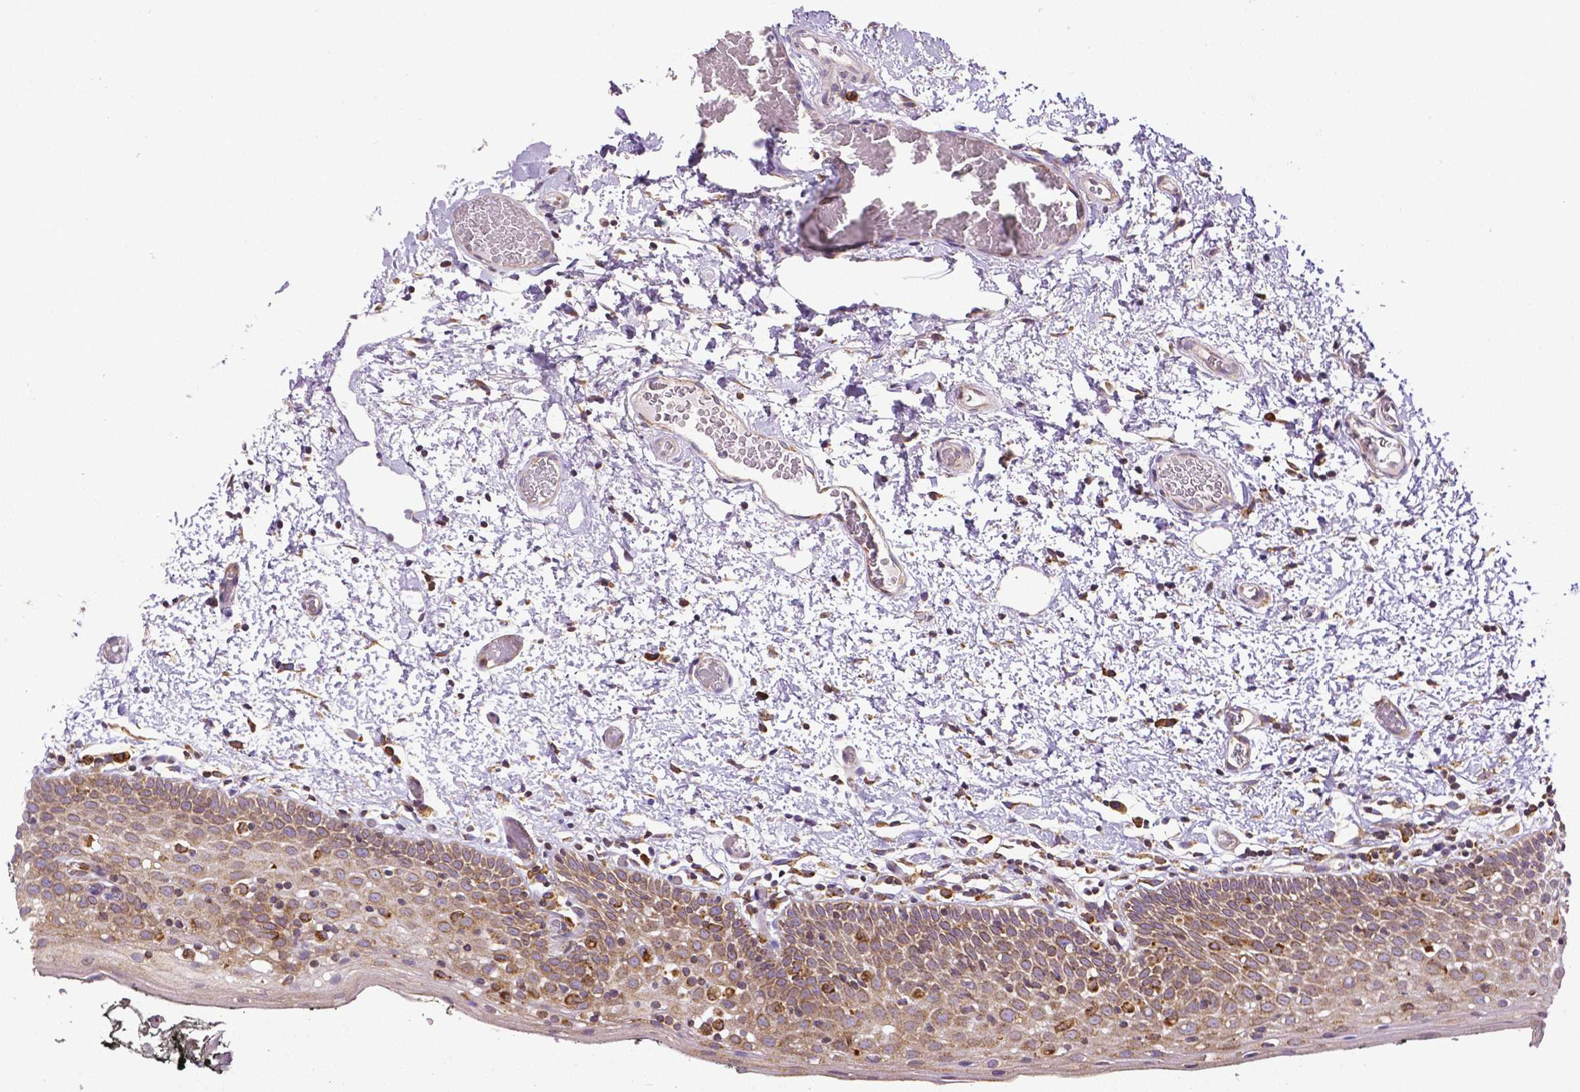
{"staining": {"intensity": "moderate", "quantity": "<25%", "location": "cytoplasmic/membranous"}, "tissue": "oral mucosa", "cell_type": "Squamous epithelial cells", "image_type": "normal", "snomed": [{"axis": "morphology", "description": "Normal tissue, NOS"}, {"axis": "morphology", "description": "Squamous cell carcinoma, NOS"}, {"axis": "topography", "description": "Oral tissue"}, {"axis": "topography", "description": "Head-Neck"}], "caption": "Moderate cytoplasmic/membranous staining is appreciated in approximately <25% of squamous epithelial cells in normal oral mucosa. (Stains: DAB in brown, nuclei in blue, Microscopy: brightfield microscopy at high magnification).", "gene": "MTDH", "patient": {"sex": "male", "age": 69}}